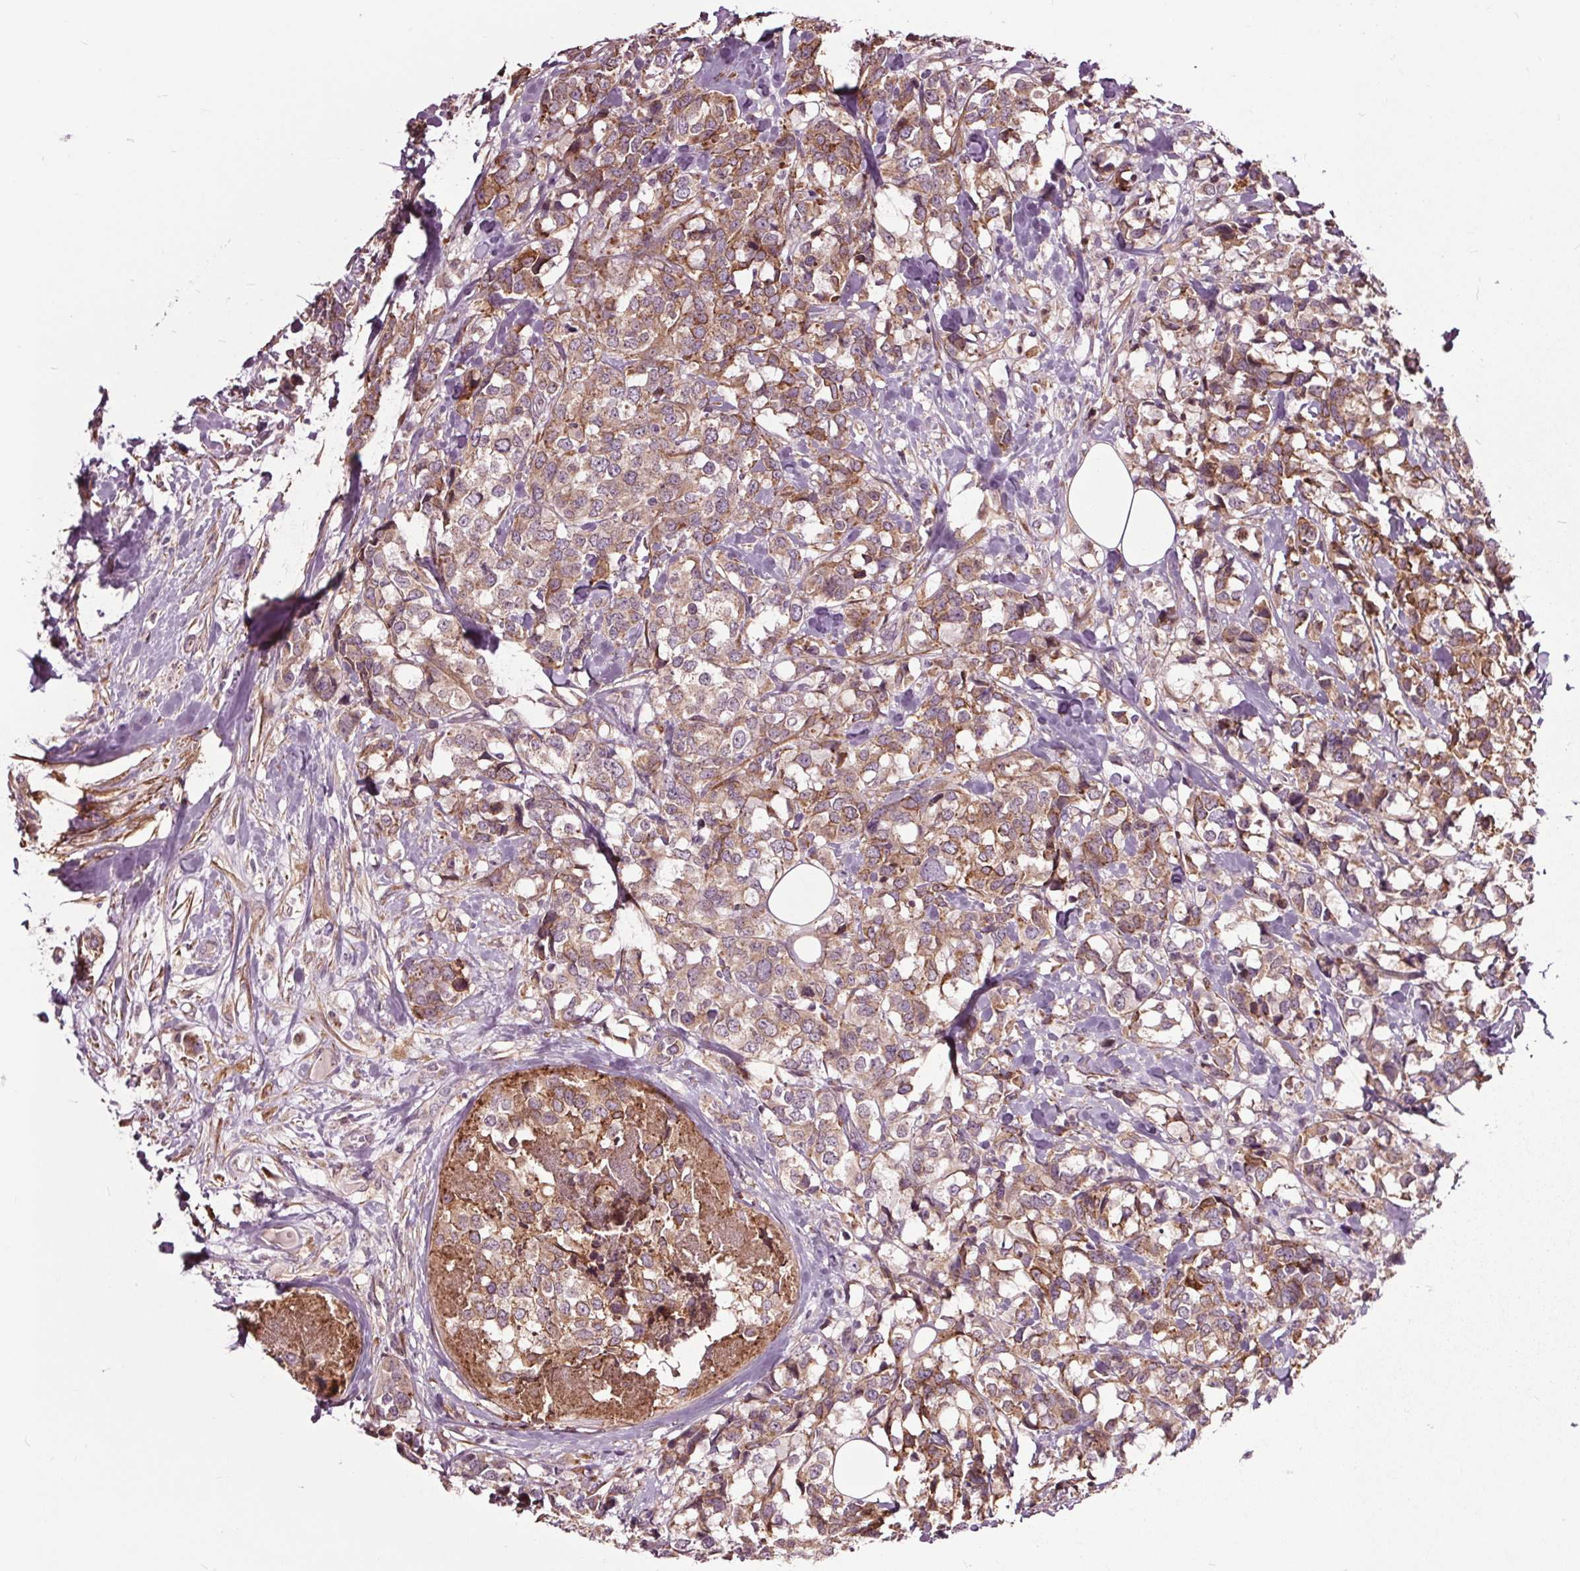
{"staining": {"intensity": "moderate", "quantity": ">75%", "location": "cytoplasmic/membranous"}, "tissue": "breast cancer", "cell_type": "Tumor cells", "image_type": "cancer", "snomed": [{"axis": "morphology", "description": "Lobular carcinoma"}, {"axis": "topography", "description": "Breast"}], "caption": "A brown stain labels moderate cytoplasmic/membranous positivity of a protein in breast cancer (lobular carcinoma) tumor cells.", "gene": "HAUS5", "patient": {"sex": "female", "age": 59}}